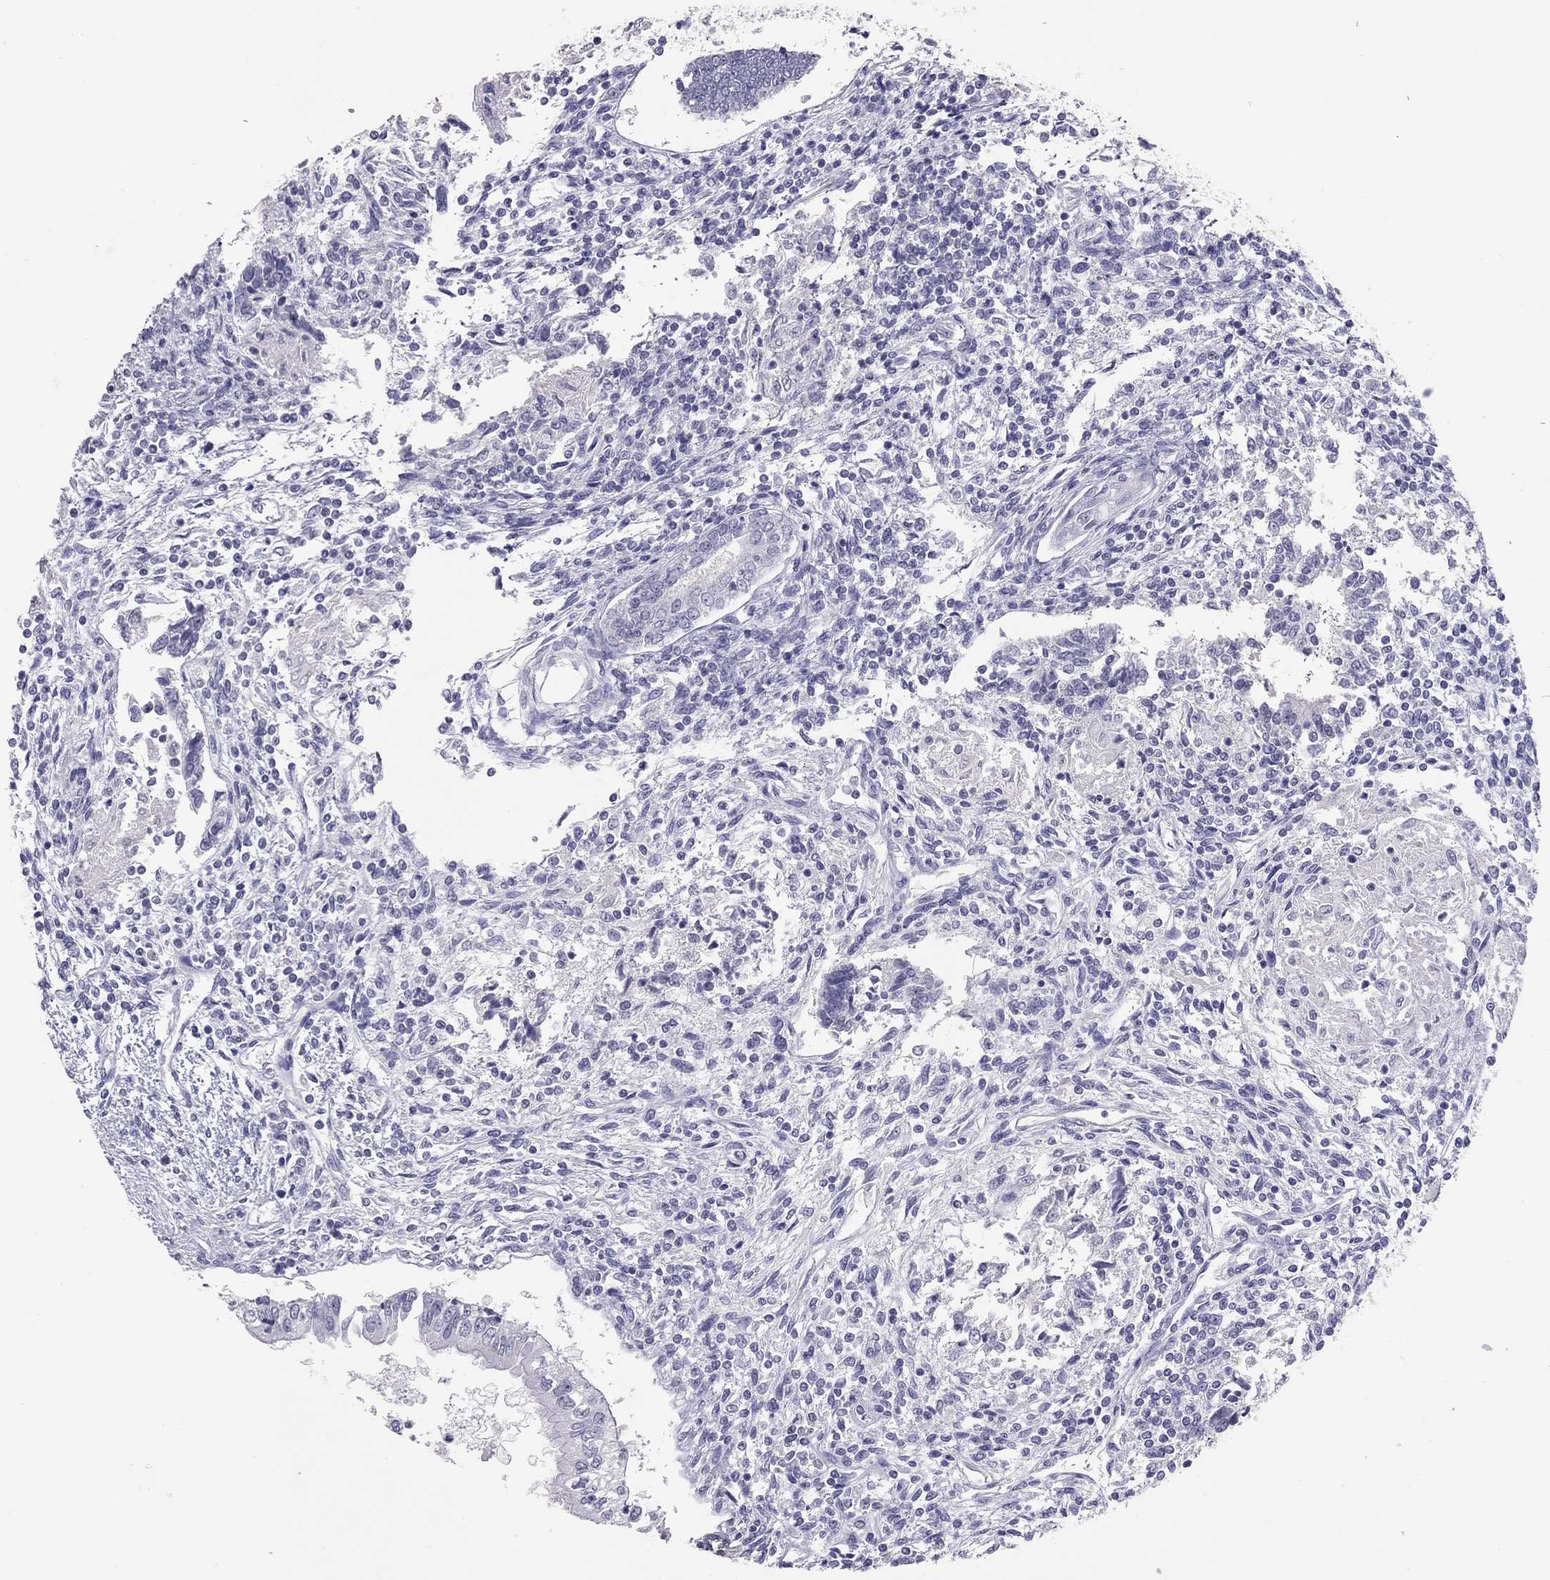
{"staining": {"intensity": "negative", "quantity": "none", "location": "none"}, "tissue": "testis cancer", "cell_type": "Tumor cells", "image_type": "cancer", "snomed": [{"axis": "morphology", "description": "Carcinoma, Embryonal, NOS"}, {"axis": "topography", "description": "Testis"}], "caption": "An IHC histopathology image of testis embryonal carcinoma is shown. There is no staining in tumor cells of testis embryonal carcinoma. (DAB (3,3'-diaminobenzidine) immunohistochemistry (IHC) with hematoxylin counter stain).", "gene": "PSMB11", "patient": {"sex": "male", "age": 37}}